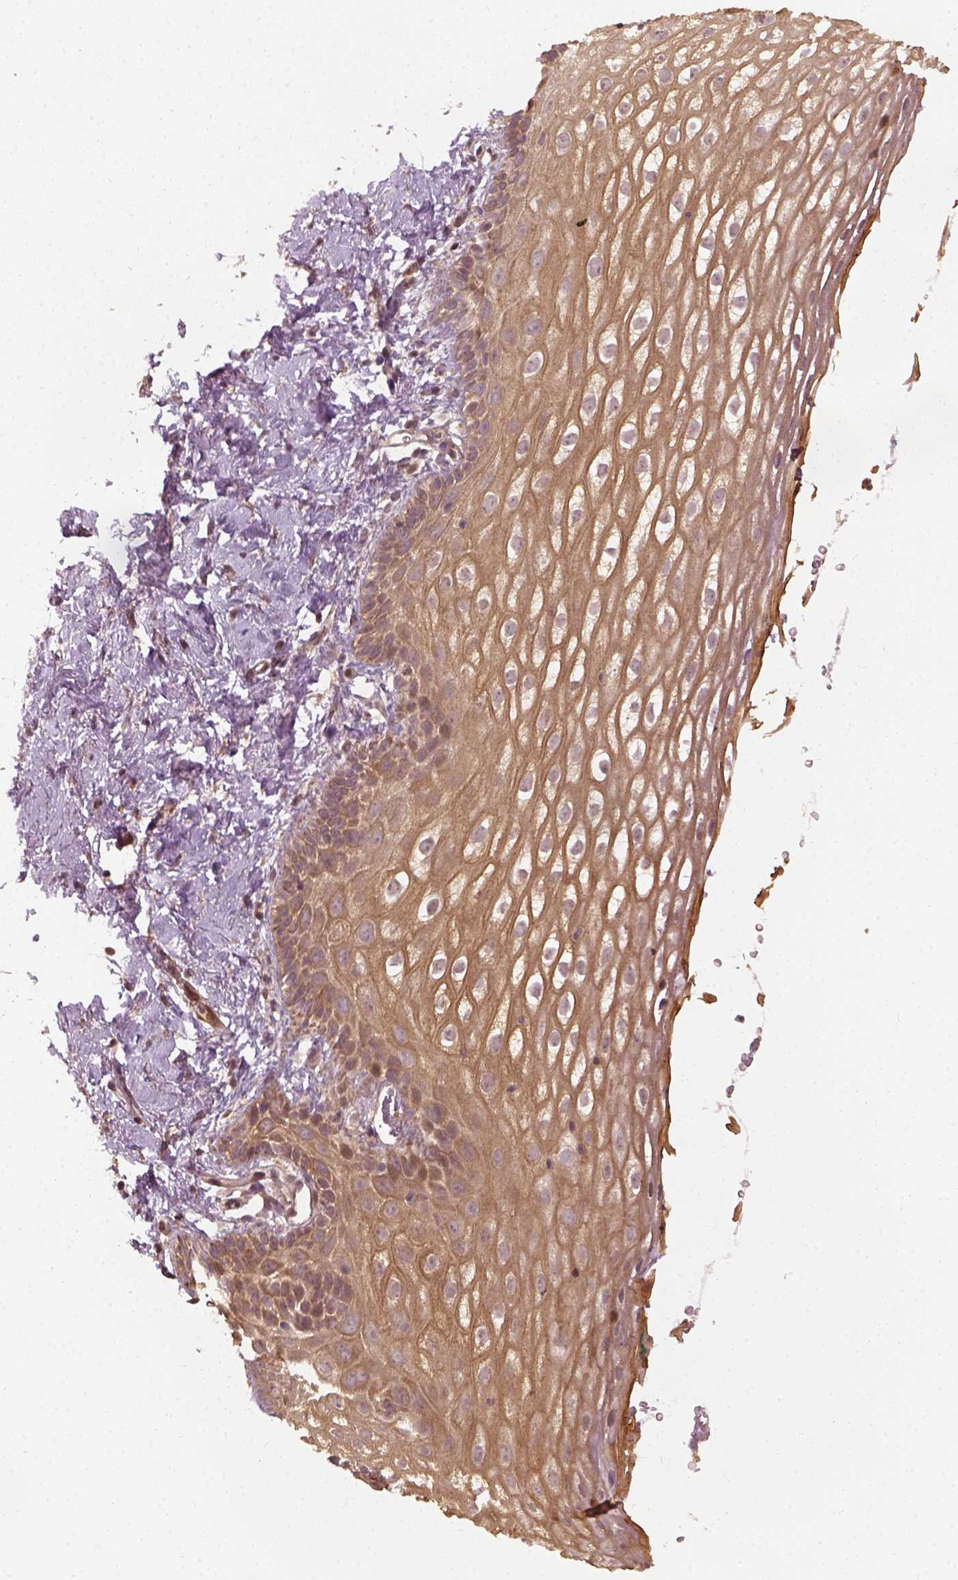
{"staining": {"intensity": "moderate", "quantity": ">75%", "location": "cytoplasmic/membranous,nuclear"}, "tissue": "vagina", "cell_type": "Squamous epithelial cells", "image_type": "normal", "snomed": [{"axis": "morphology", "description": "Normal tissue, NOS"}, {"axis": "morphology", "description": "Adenocarcinoma, NOS"}, {"axis": "topography", "description": "Rectum"}, {"axis": "topography", "description": "Vagina"}, {"axis": "topography", "description": "Peripheral nerve tissue"}], "caption": "The histopathology image displays staining of normal vagina, revealing moderate cytoplasmic/membranous,nuclear protein expression (brown color) within squamous epithelial cells.", "gene": "VEGFA", "patient": {"sex": "female", "age": 71}}